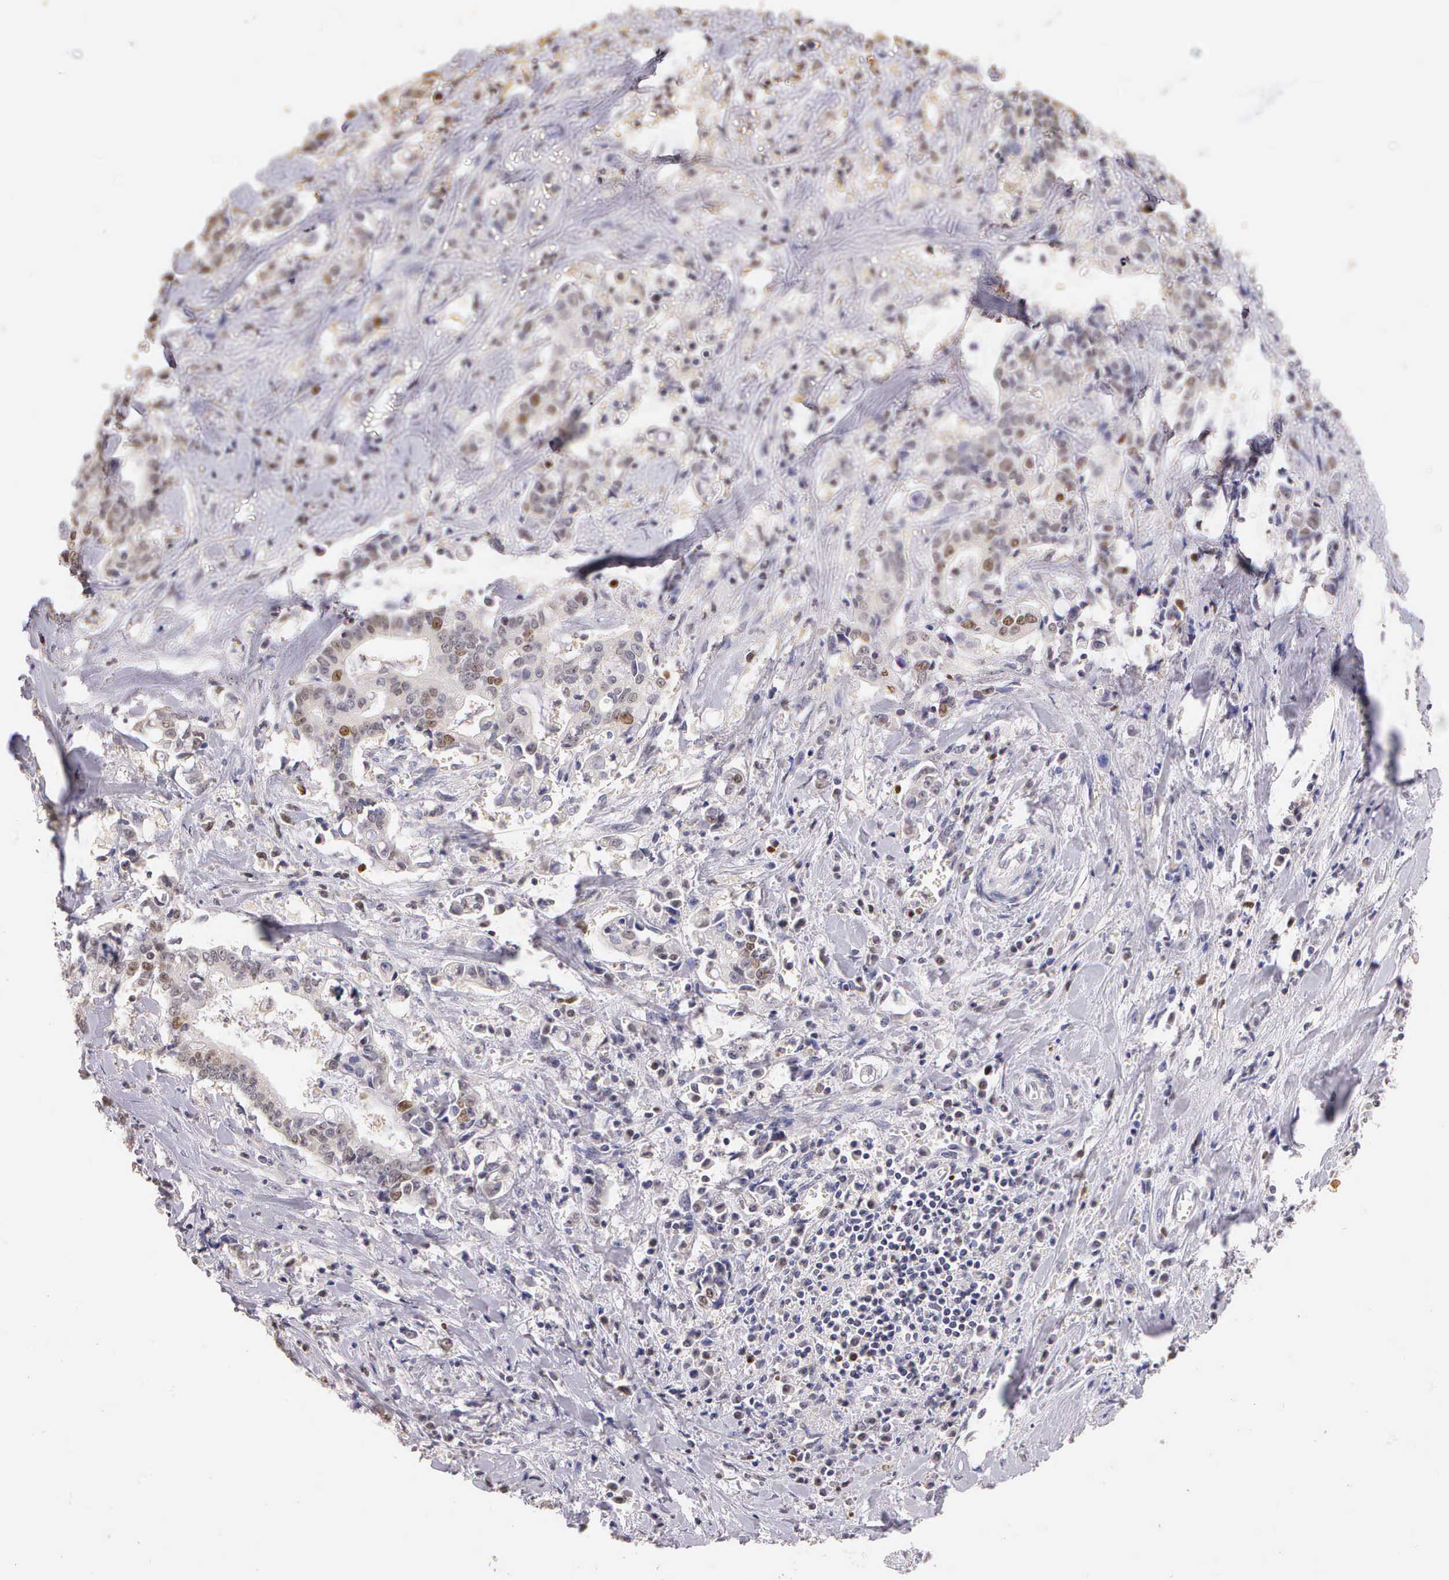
{"staining": {"intensity": "moderate", "quantity": "<25%", "location": "nuclear"}, "tissue": "liver cancer", "cell_type": "Tumor cells", "image_type": "cancer", "snomed": [{"axis": "morphology", "description": "Cholangiocarcinoma"}, {"axis": "topography", "description": "Liver"}], "caption": "Tumor cells exhibit low levels of moderate nuclear expression in approximately <25% of cells in liver cancer (cholangiocarcinoma). (Stains: DAB (3,3'-diaminobenzidine) in brown, nuclei in blue, Microscopy: brightfield microscopy at high magnification).", "gene": "MKI67", "patient": {"sex": "male", "age": 57}}